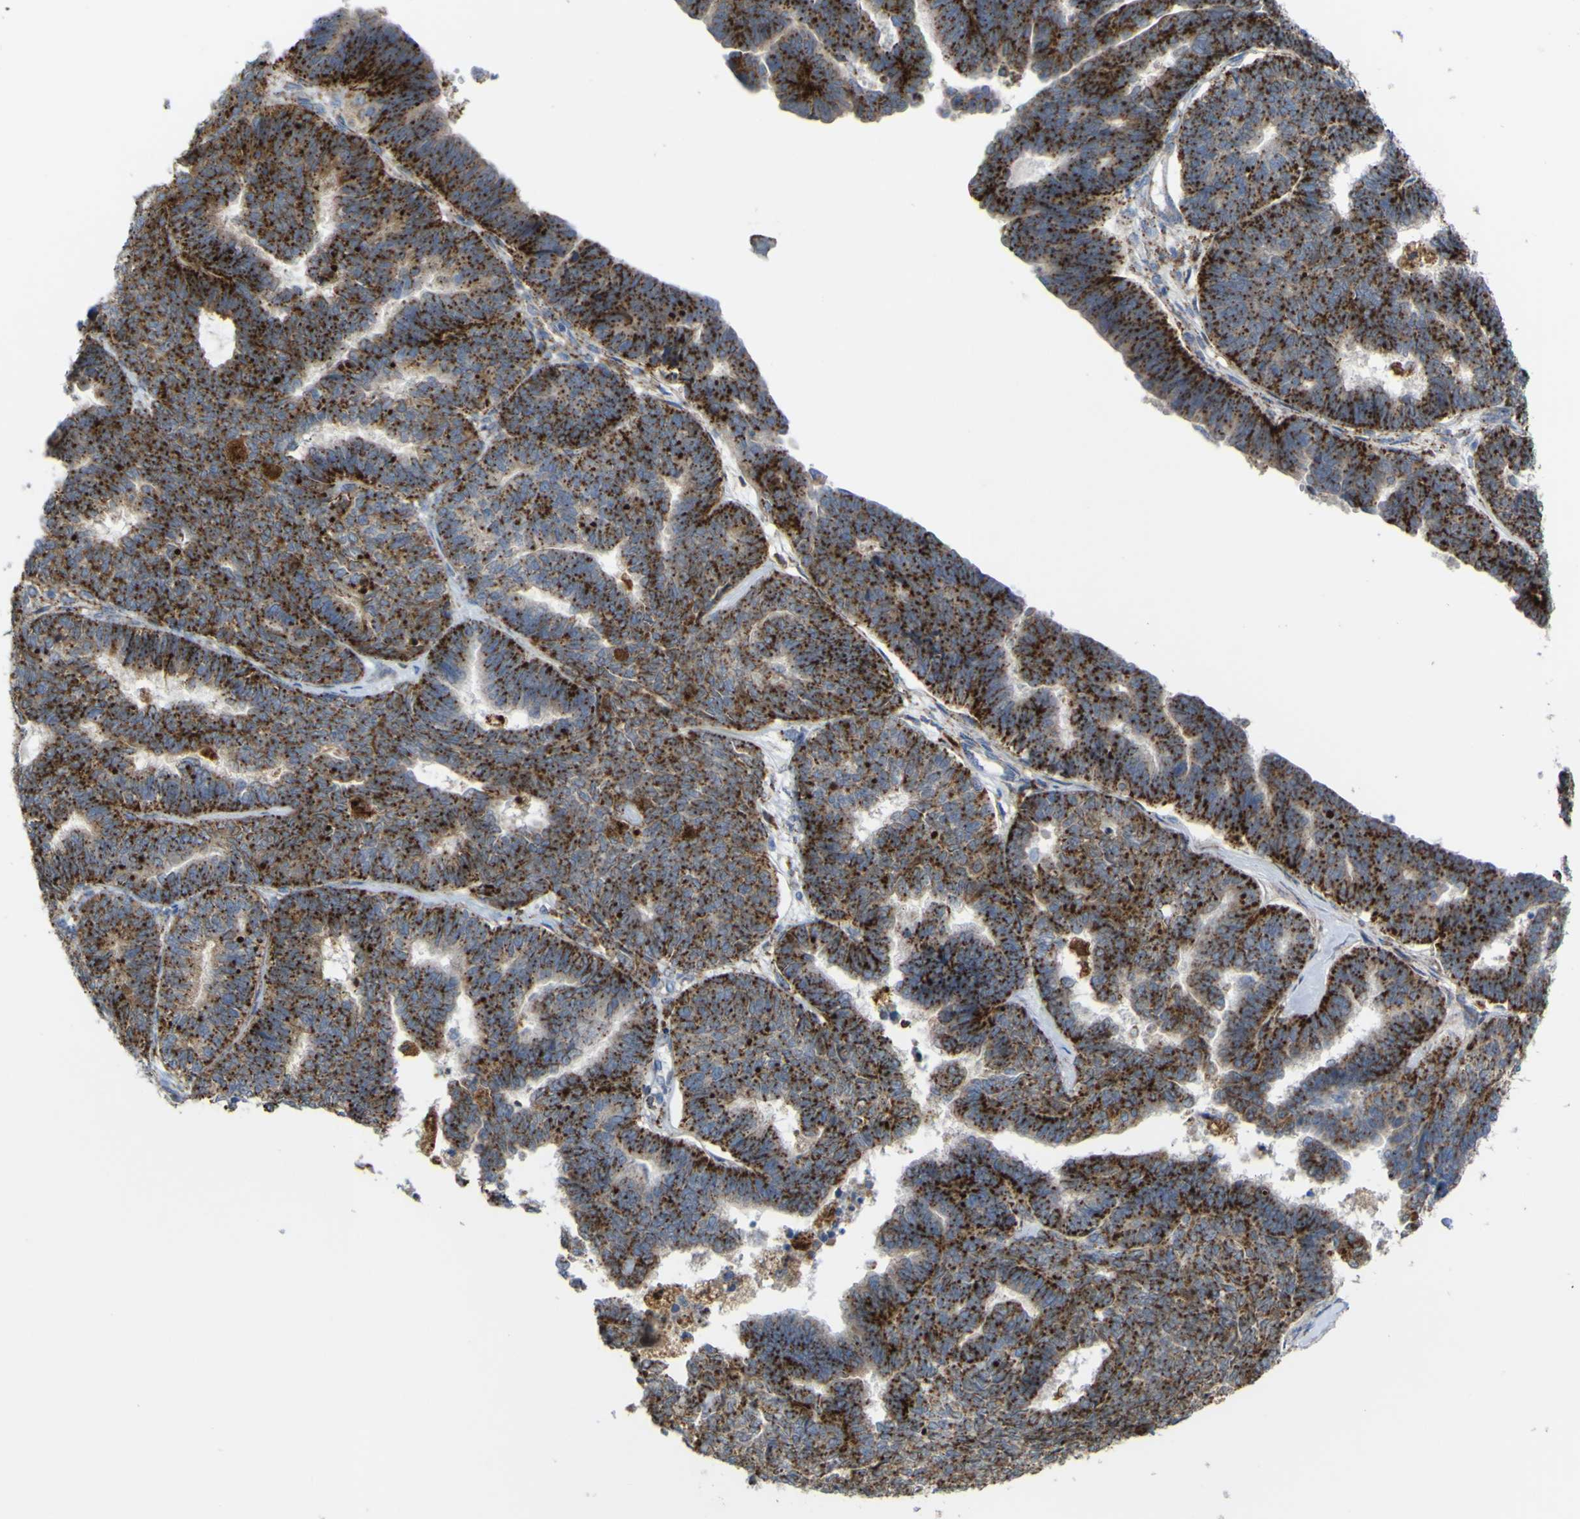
{"staining": {"intensity": "strong", "quantity": "25%-75%", "location": "cytoplasmic/membranous"}, "tissue": "endometrial cancer", "cell_type": "Tumor cells", "image_type": "cancer", "snomed": [{"axis": "morphology", "description": "Adenocarcinoma, NOS"}, {"axis": "topography", "description": "Endometrium"}], "caption": "Strong cytoplasmic/membranous expression for a protein is appreciated in approximately 25%-75% of tumor cells of endometrial adenocarcinoma using IHC.", "gene": "PLD3", "patient": {"sex": "female", "age": 70}}